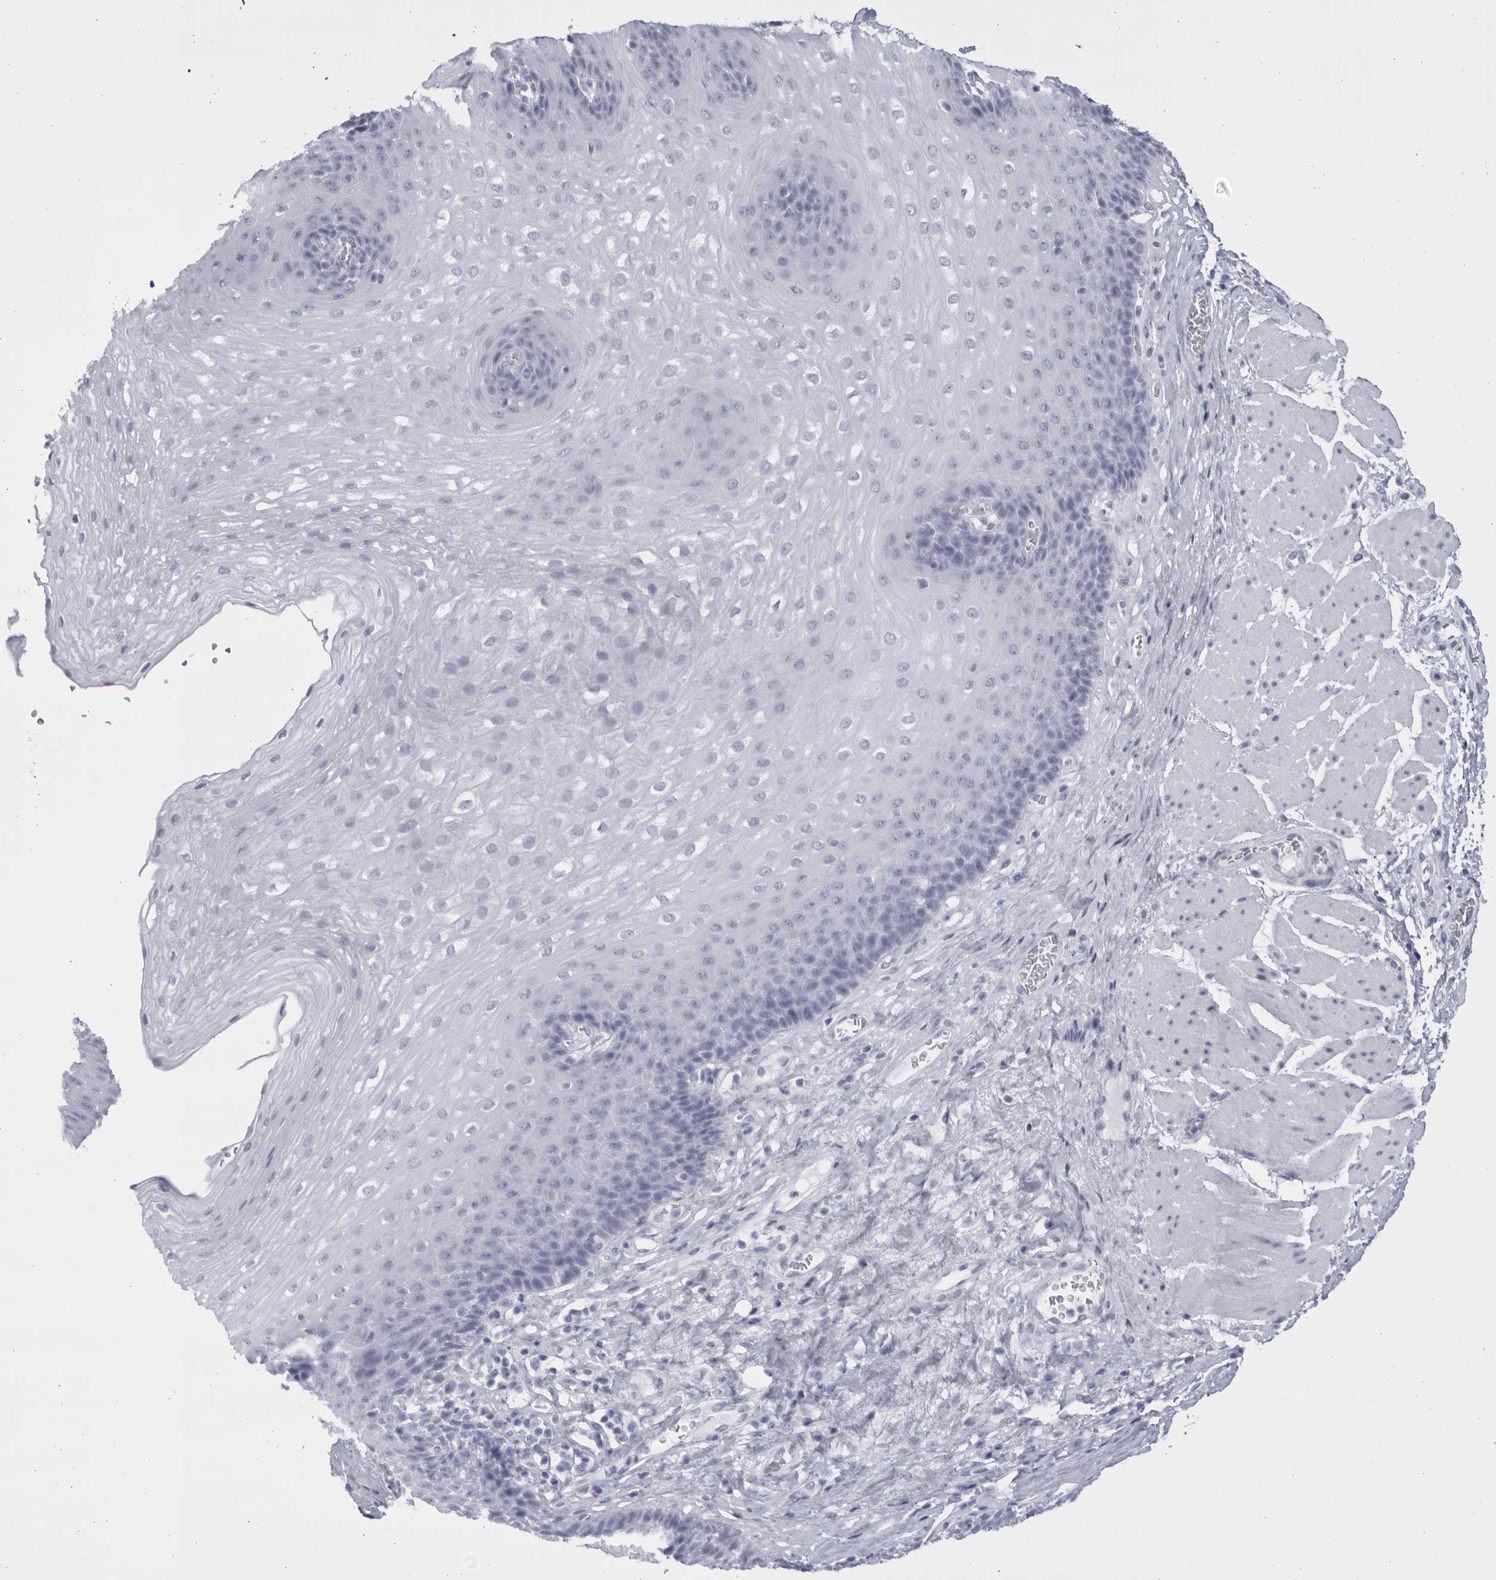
{"staining": {"intensity": "negative", "quantity": "none", "location": "none"}, "tissue": "esophagus", "cell_type": "Squamous epithelial cells", "image_type": "normal", "snomed": [{"axis": "morphology", "description": "Normal tissue, NOS"}, {"axis": "topography", "description": "Esophagus"}], "caption": "A high-resolution photomicrograph shows IHC staining of normal esophagus, which shows no significant positivity in squamous epithelial cells. (Immunohistochemistry, brightfield microscopy, high magnification).", "gene": "CCDC181", "patient": {"sex": "female", "age": 66}}